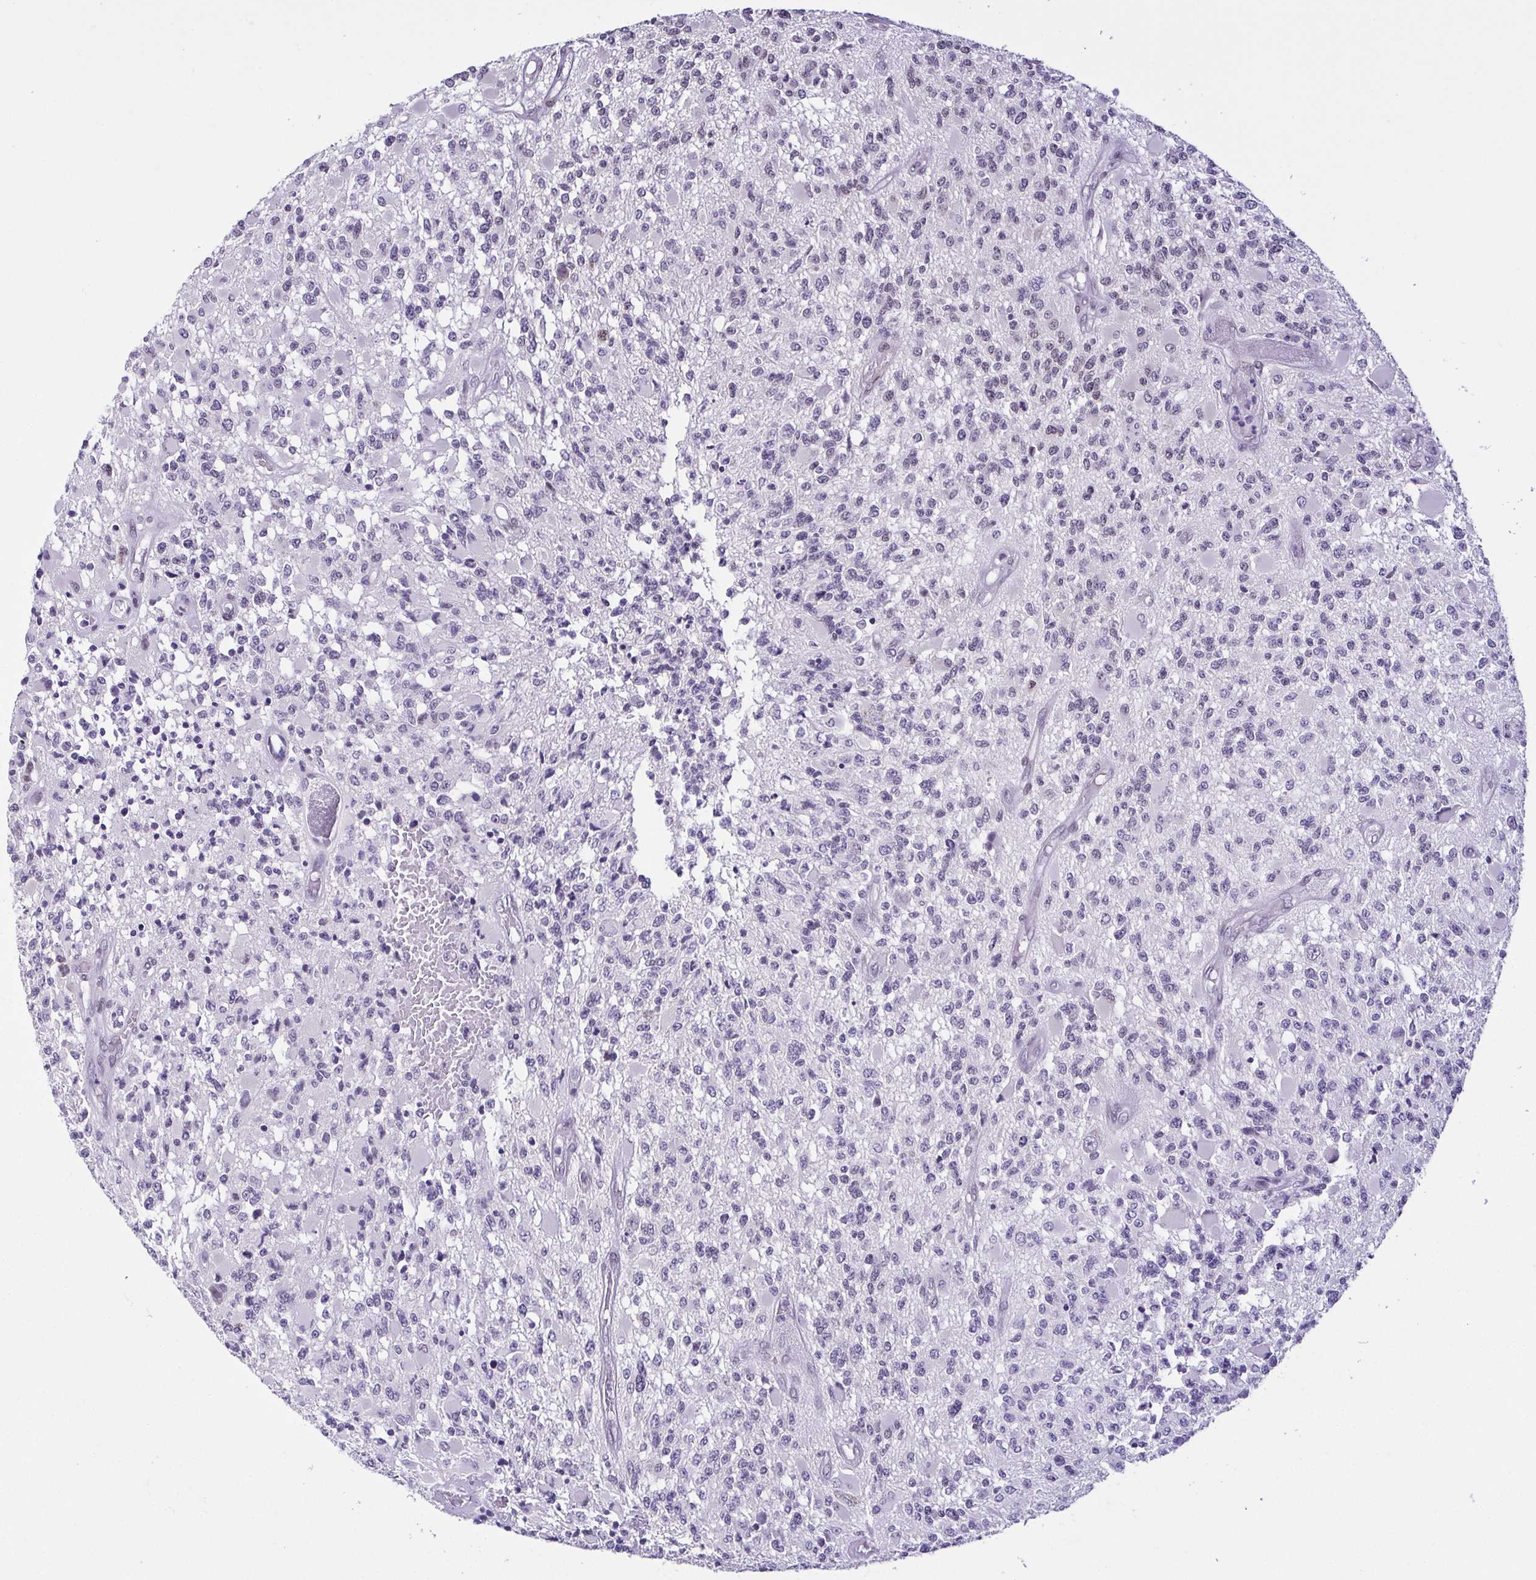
{"staining": {"intensity": "negative", "quantity": "none", "location": "none"}, "tissue": "glioma", "cell_type": "Tumor cells", "image_type": "cancer", "snomed": [{"axis": "morphology", "description": "Glioma, malignant, High grade"}, {"axis": "topography", "description": "Brain"}], "caption": "Tumor cells are negative for brown protein staining in glioma.", "gene": "RBM3", "patient": {"sex": "female", "age": 63}}